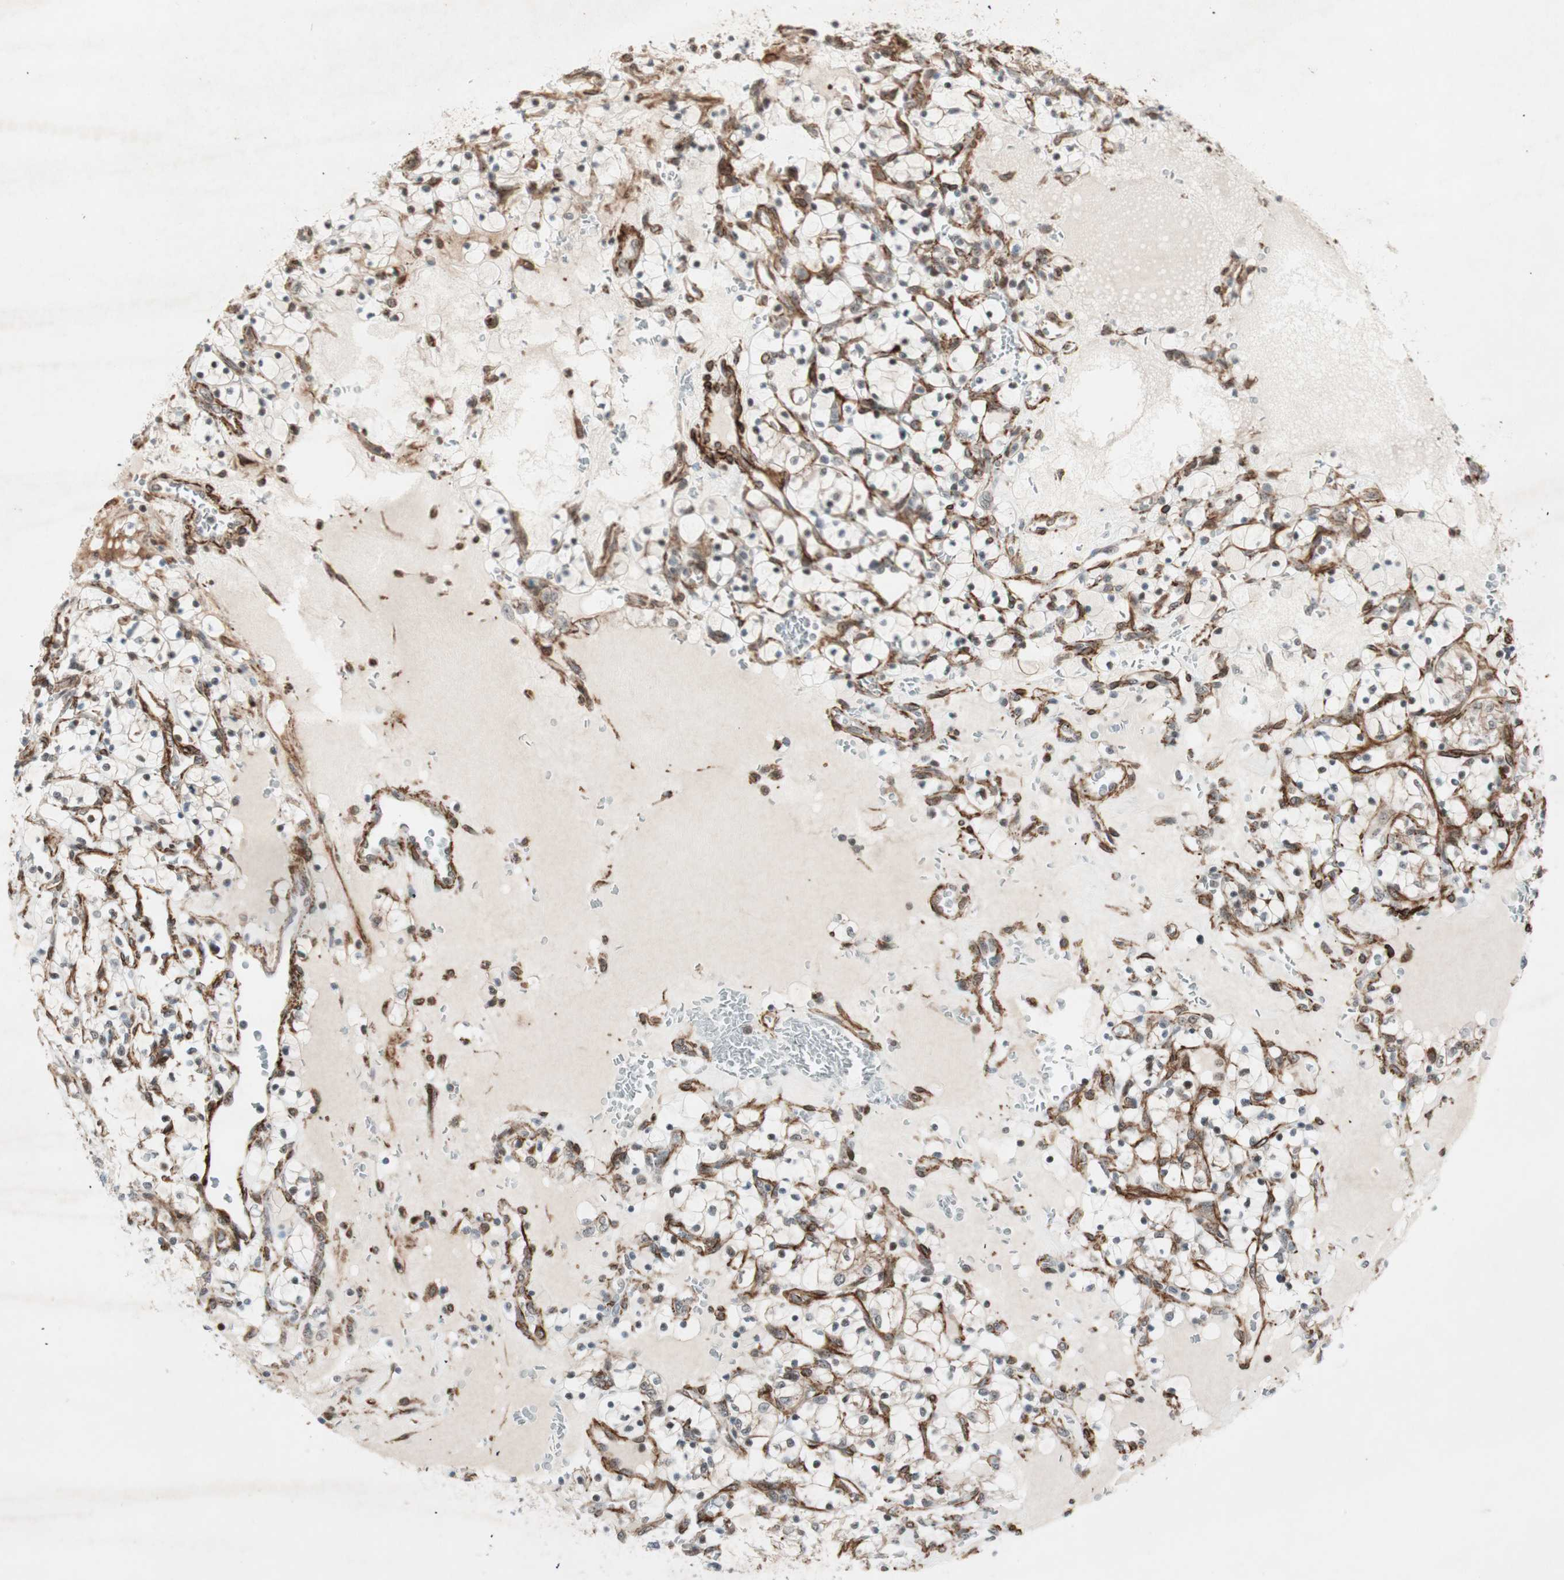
{"staining": {"intensity": "negative", "quantity": "none", "location": "none"}, "tissue": "renal cancer", "cell_type": "Tumor cells", "image_type": "cancer", "snomed": [{"axis": "morphology", "description": "Adenocarcinoma, NOS"}, {"axis": "topography", "description": "Kidney"}], "caption": "Tumor cells show no significant protein positivity in adenocarcinoma (renal).", "gene": "CDK19", "patient": {"sex": "female", "age": 69}}